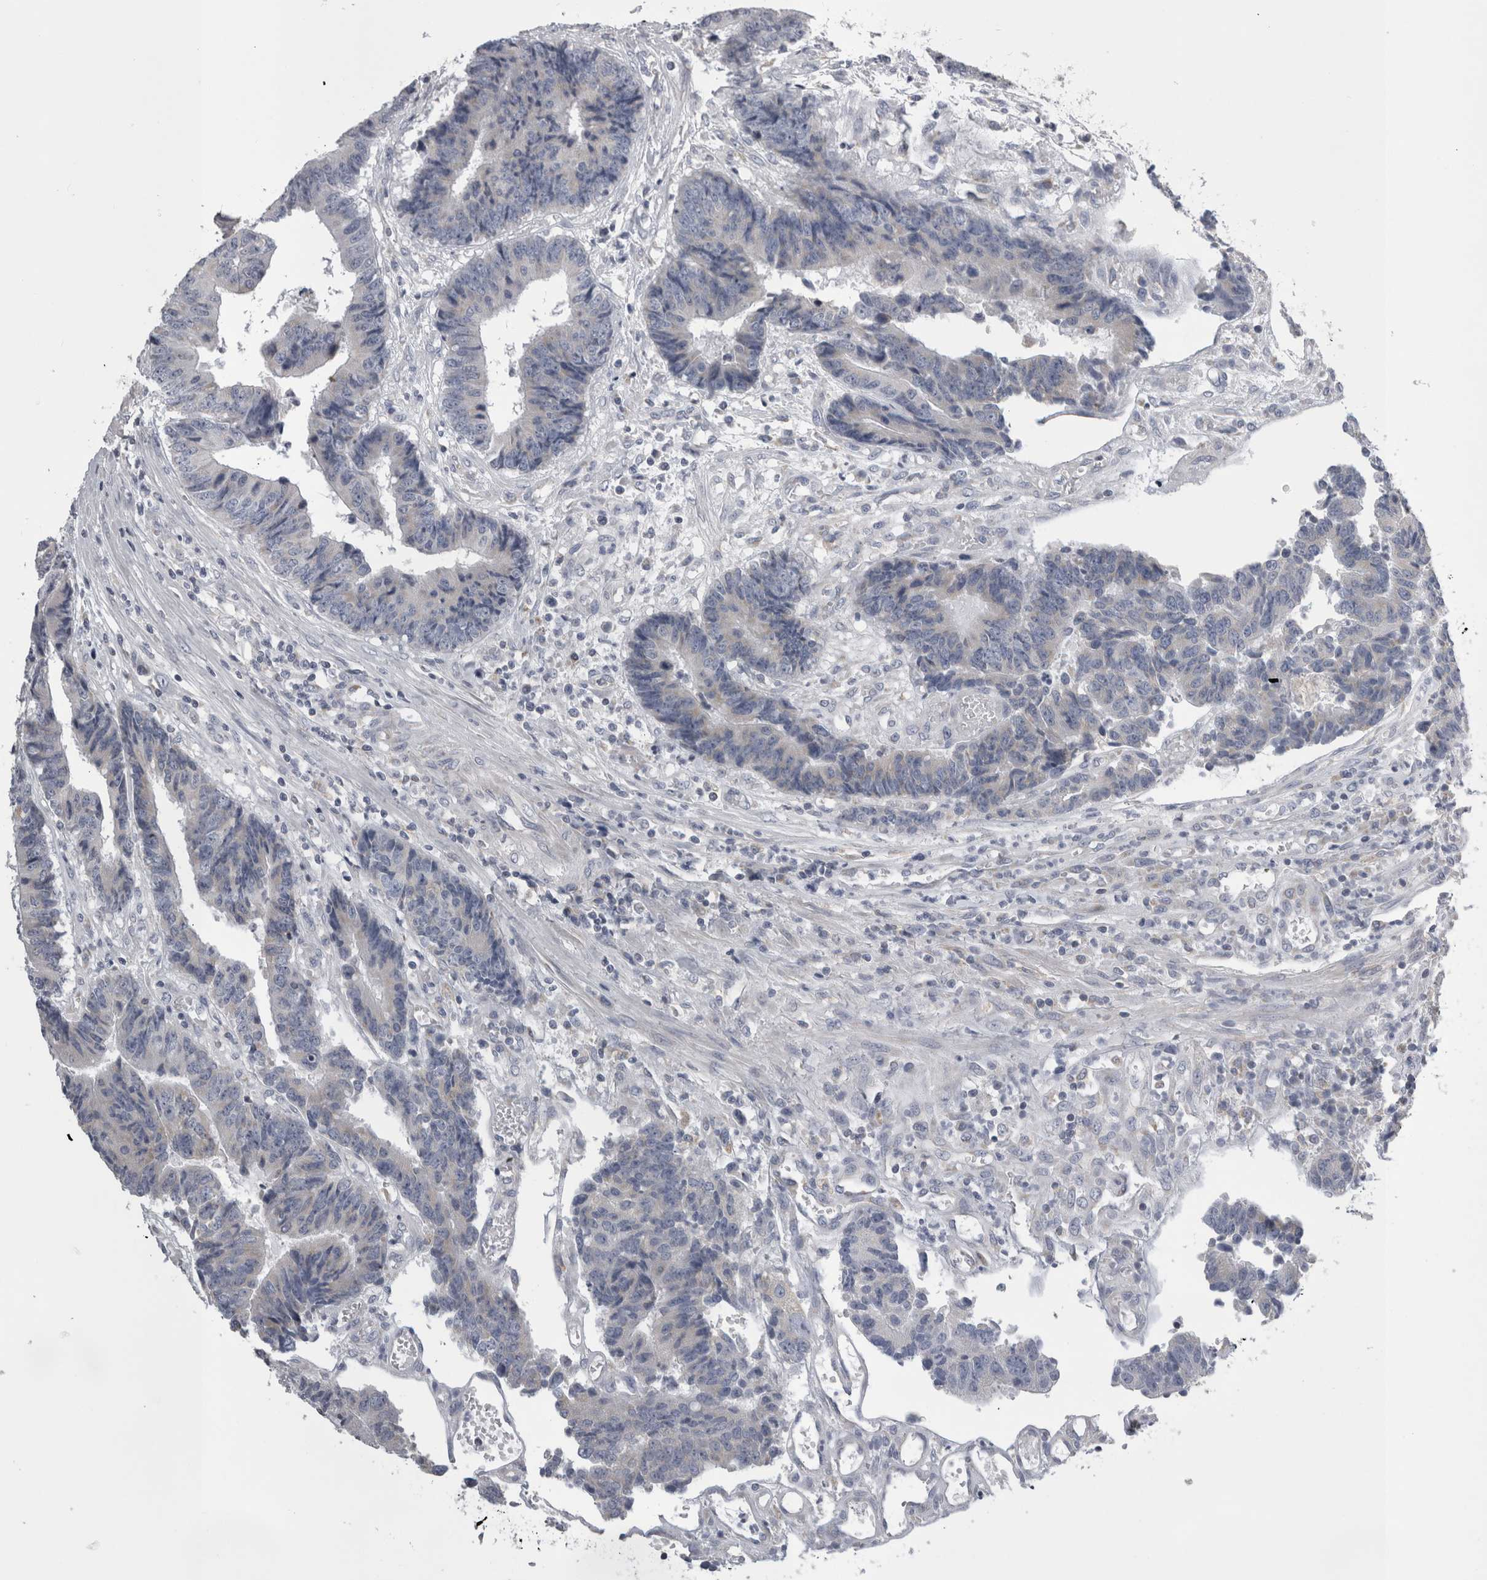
{"staining": {"intensity": "negative", "quantity": "none", "location": "none"}, "tissue": "colorectal cancer", "cell_type": "Tumor cells", "image_type": "cancer", "snomed": [{"axis": "morphology", "description": "Adenocarcinoma, NOS"}, {"axis": "topography", "description": "Rectum"}], "caption": "This is an immunohistochemistry micrograph of colorectal cancer (adenocarcinoma). There is no staining in tumor cells.", "gene": "DHRS4", "patient": {"sex": "male", "age": 84}}